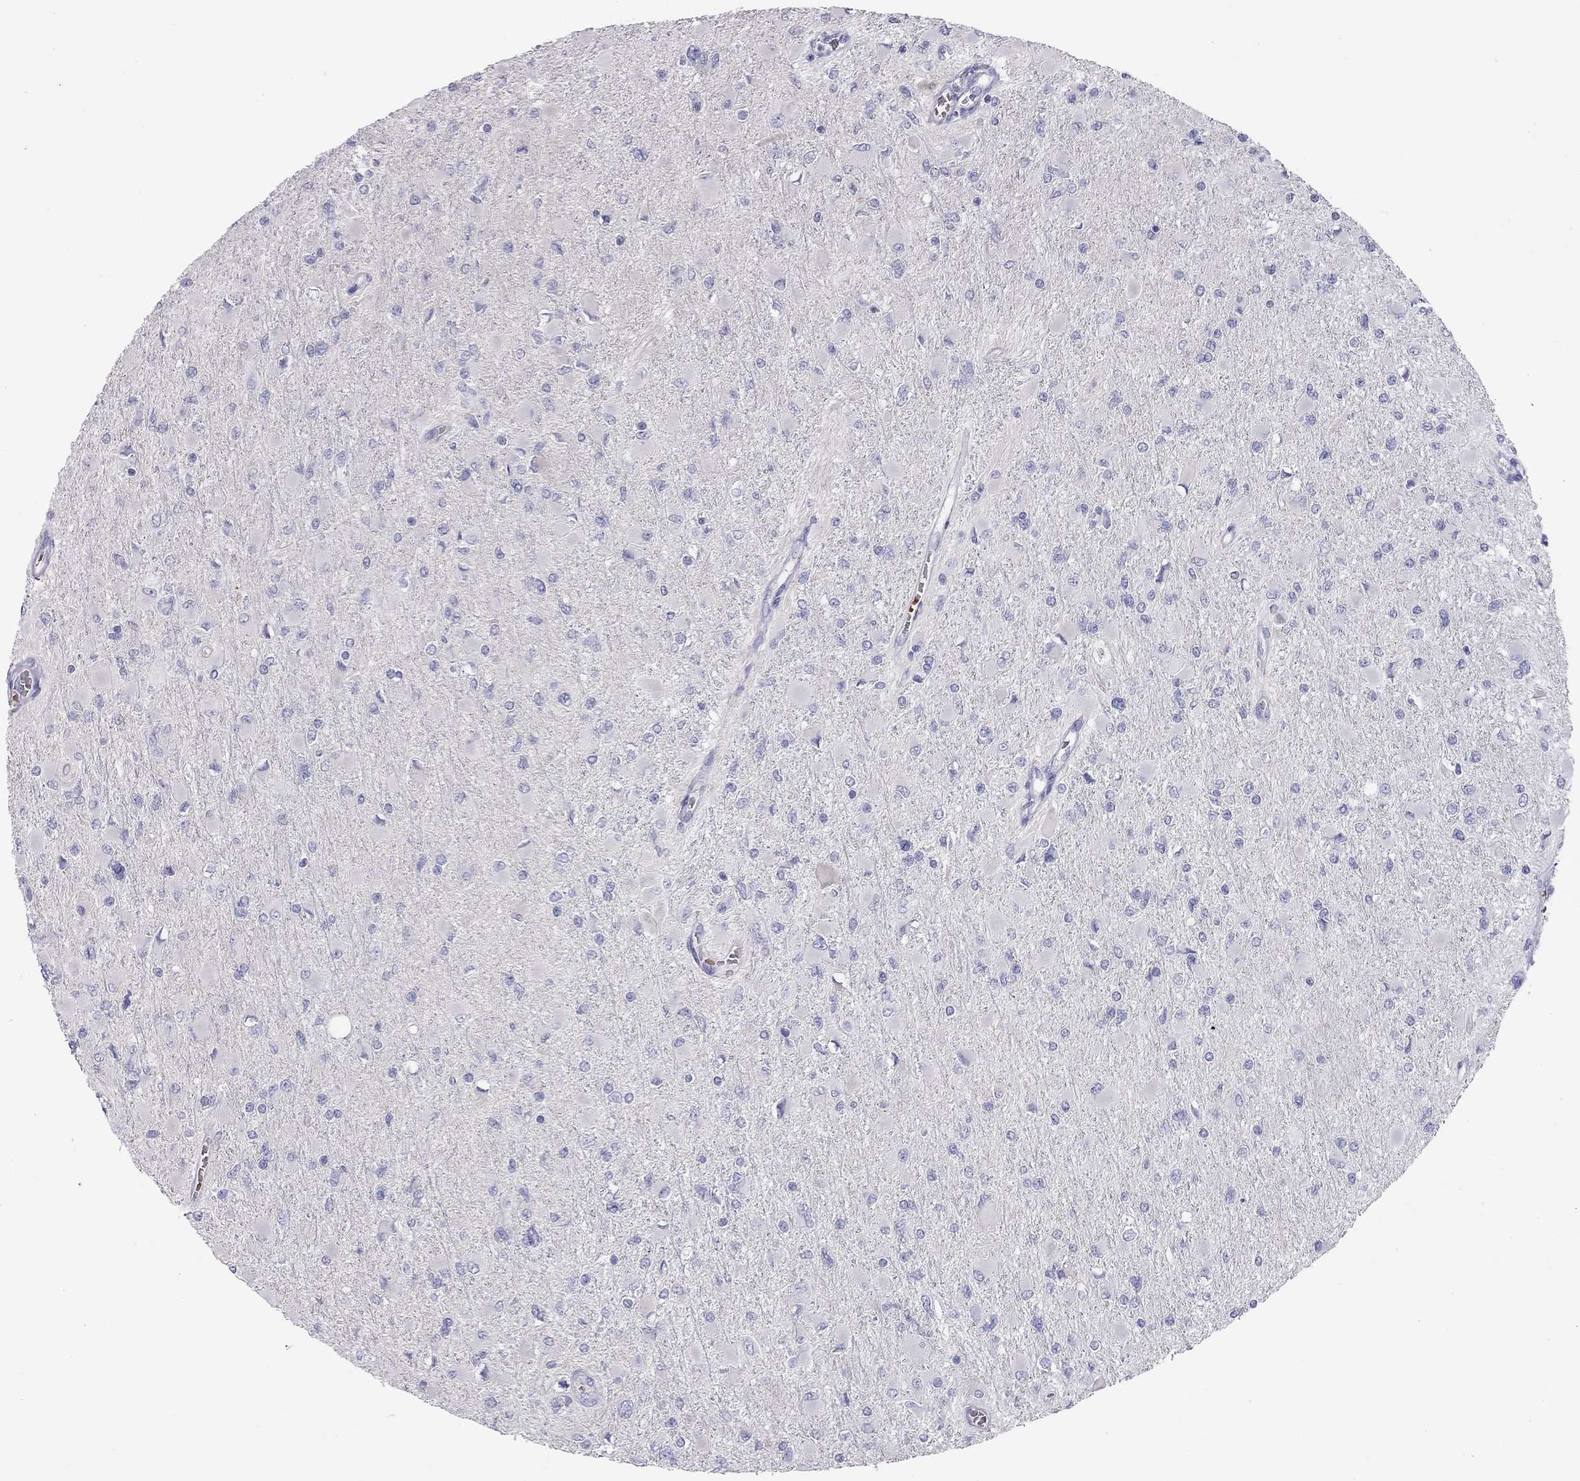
{"staining": {"intensity": "negative", "quantity": "none", "location": "none"}, "tissue": "glioma", "cell_type": "Tumor cells", "image_type": "cancer", "snomed": [{"axis": "morphology", "description": "Glioma, malignant, High grade"}, {"axis": "topography", "description": "Cerebral cortex"}], "caption": "Photomicrograph shows no significant protein expression in tumor cells of malignant glioma (high-grade).", "gene": "RHD", "patient": {"sex": "female", "age": 36}}